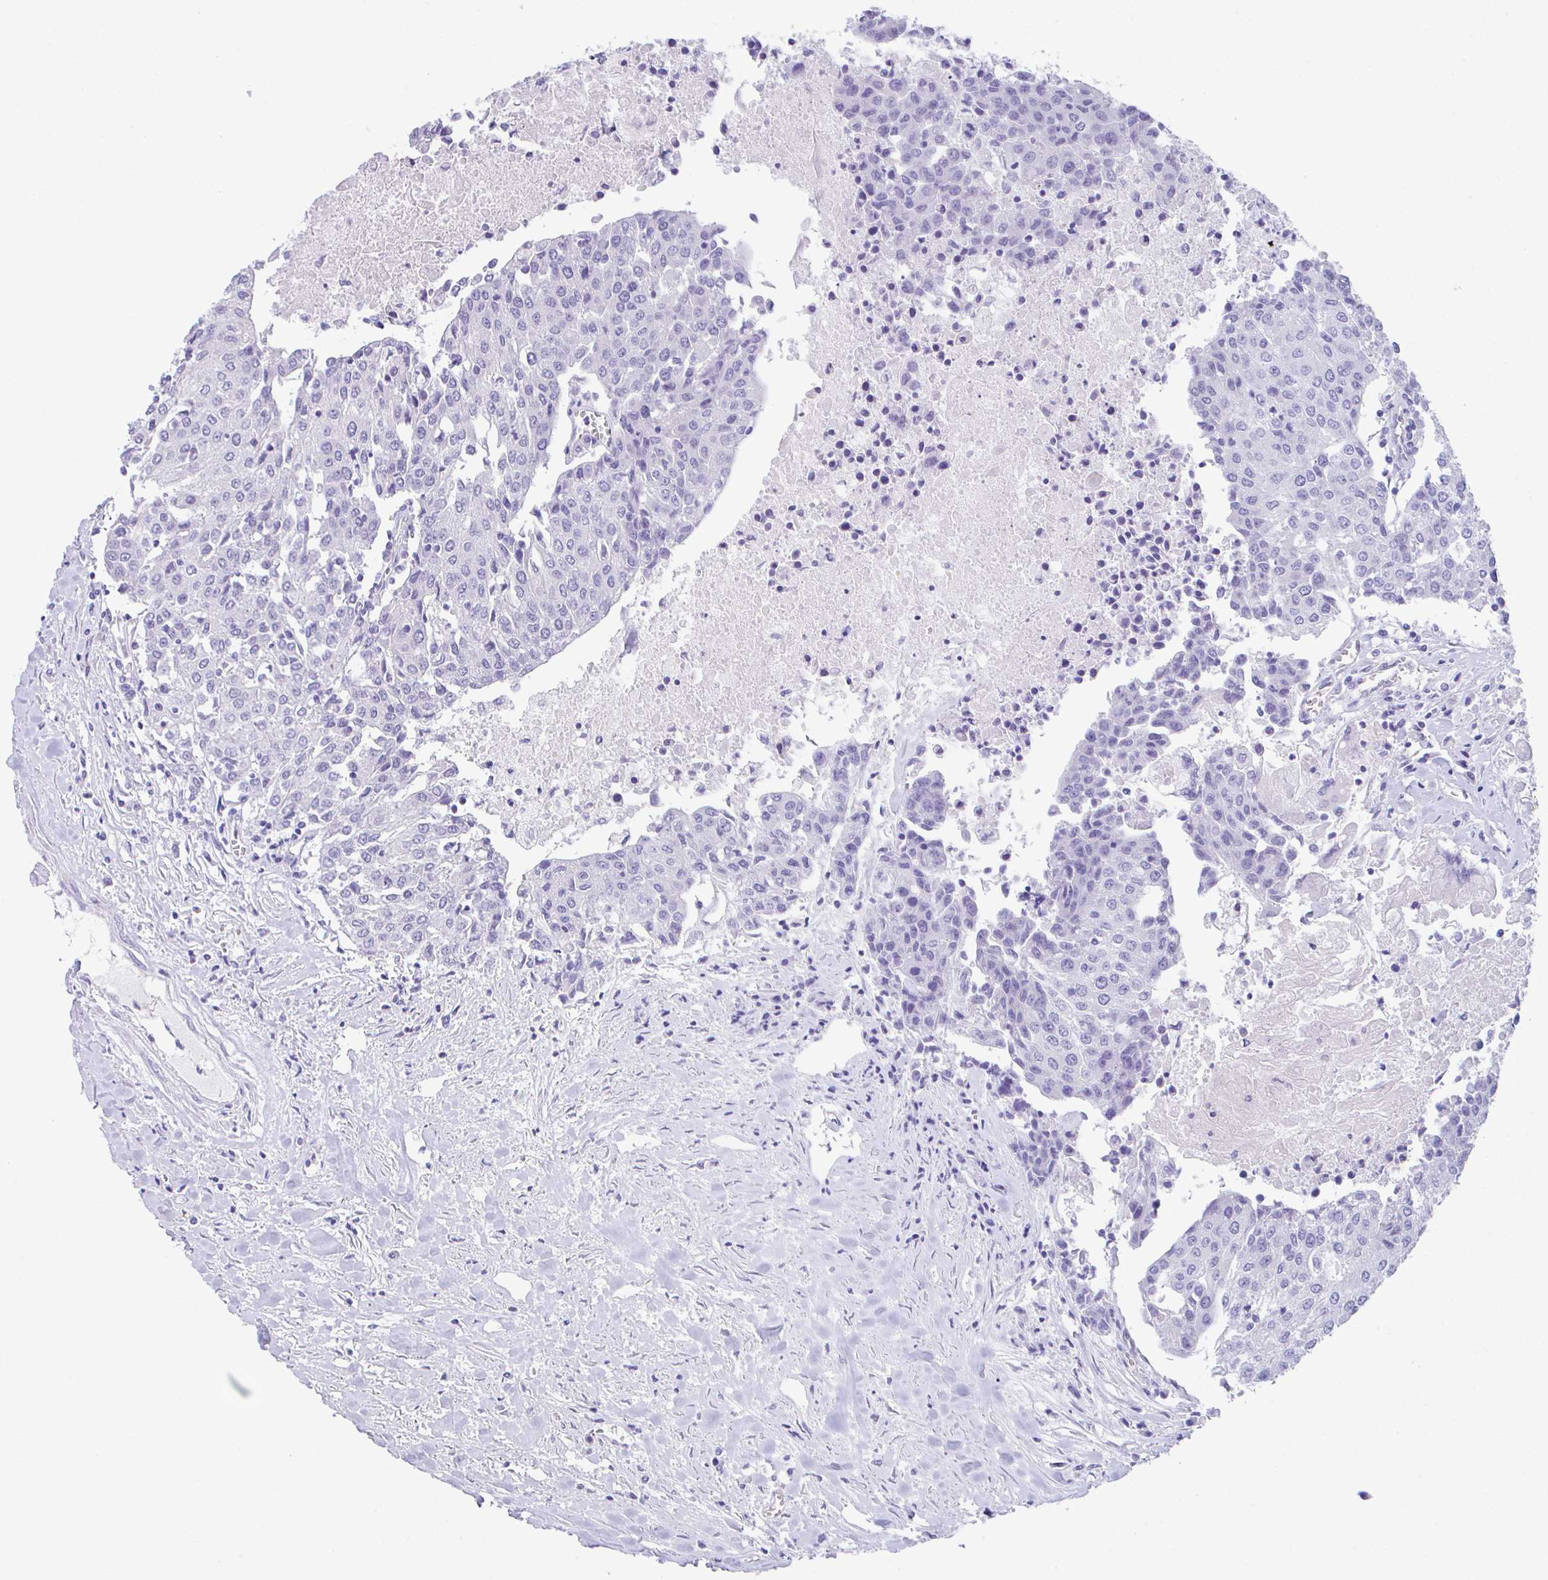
{"staining": {"intensity": "negative", "quantity": "none", "location": "none"}, "tissue": "urothelial cancer", "cell_type": "Tumor cells", "image_type": "cancer", "snomed": [{"axis": "morphology", "description": "Urothelial carcinoma, High grade"}, {"axis": "topography", "description": "Urinary bladder"}], "caption": "This is an immunohistochemistry (IHC) image of high-grade urothelial carcinoma. There is no staining in tumor cells.", "gene": "HACD4", "patient": {"sex": "female", "age": 85}}